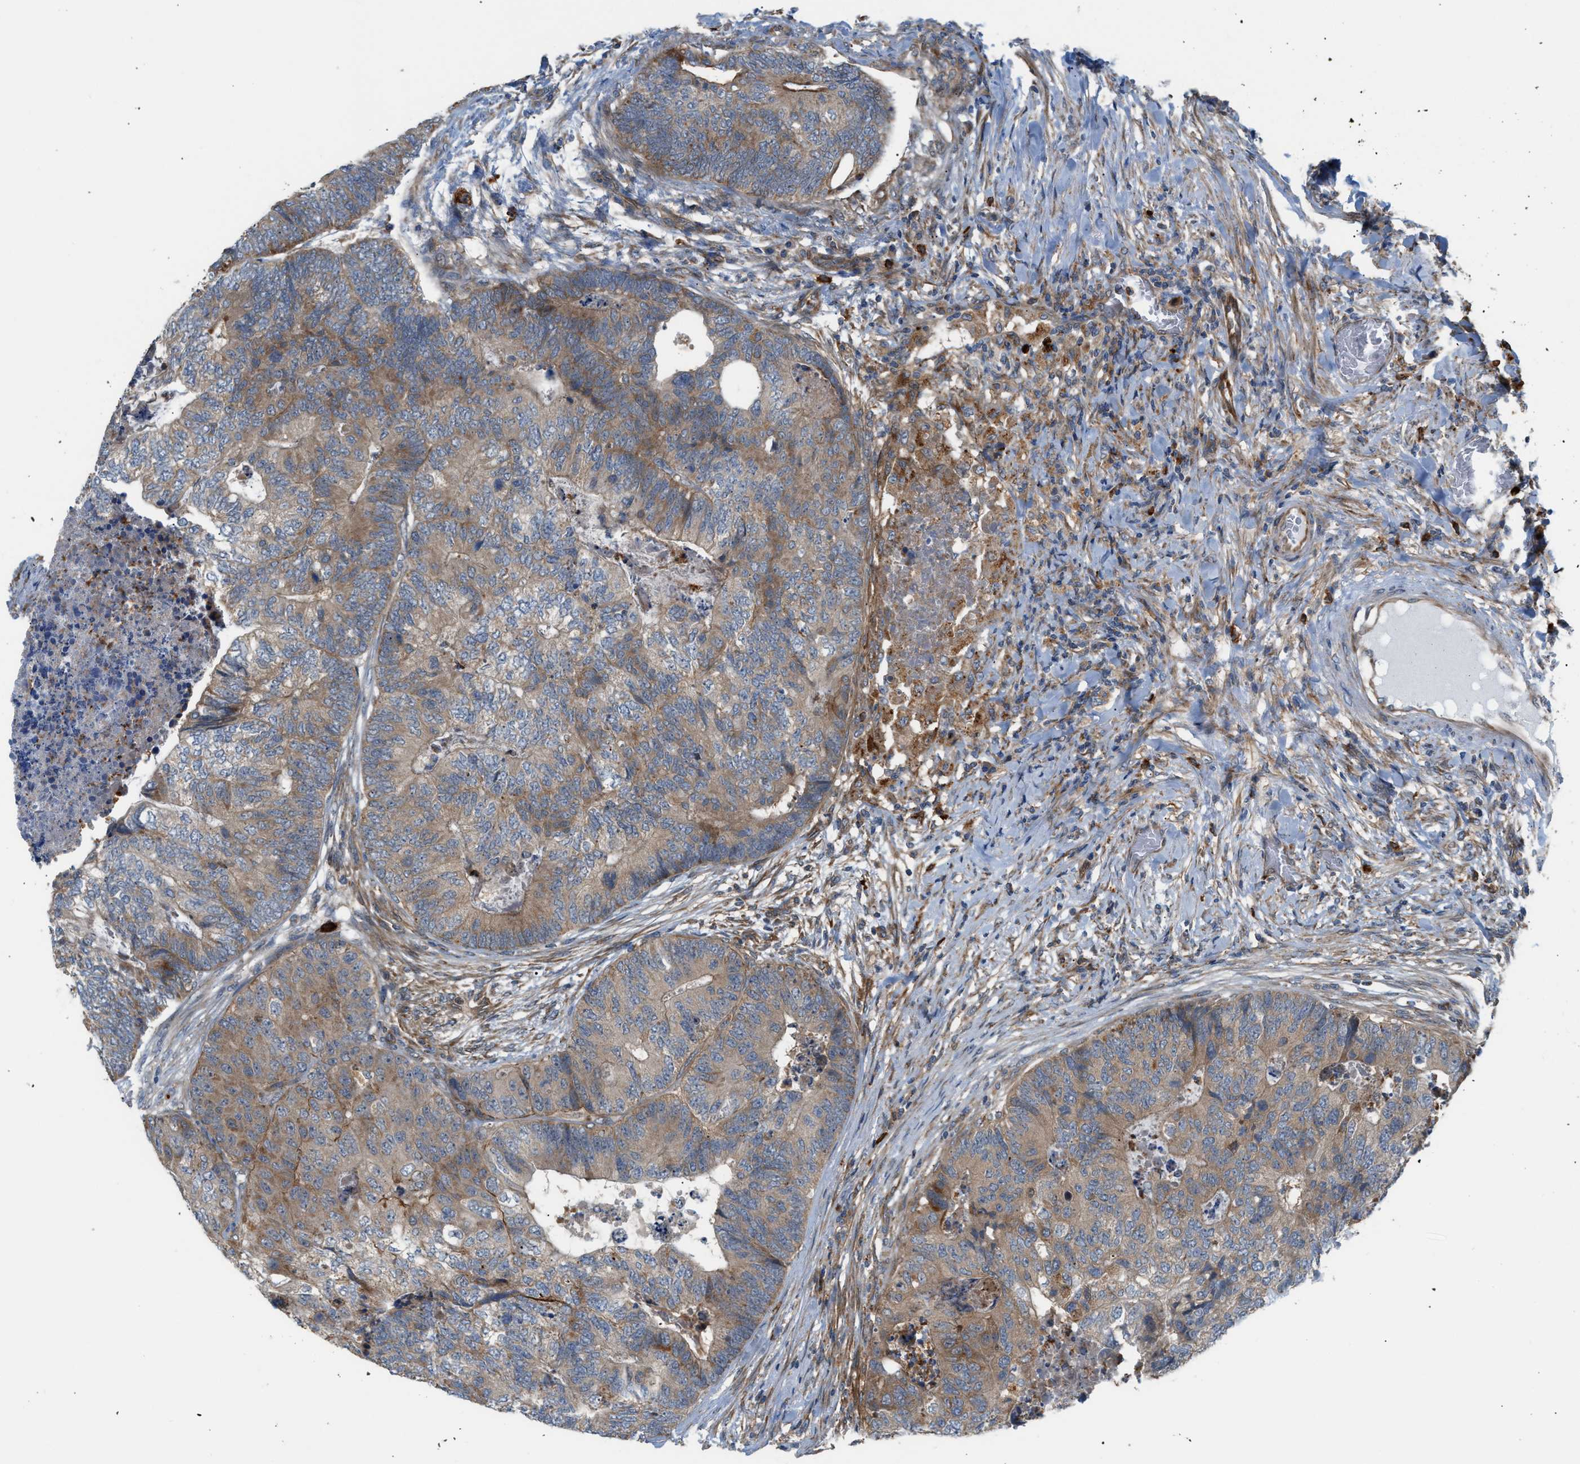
{"staining": {"intensity": "moderate", "quantity": ">75%", "location": "cytoplasmic/membranous"}, "tissue": "colorectal cancer", "cell_type": "Tumor cells", "image_type": "cancer", "snomed": [{"axis": "morphology", "description": "Adenocarcinoma, NOS"}, {"axis": "topography", "description": "Colon"}], "caption": "Moderate cytoplasmic/membranous staining is present in approximately >75% of tumor cells in colorectal adenocarcinoma.", "gene": "PDCL", "patient": {"sex": "female", "age": 67}}